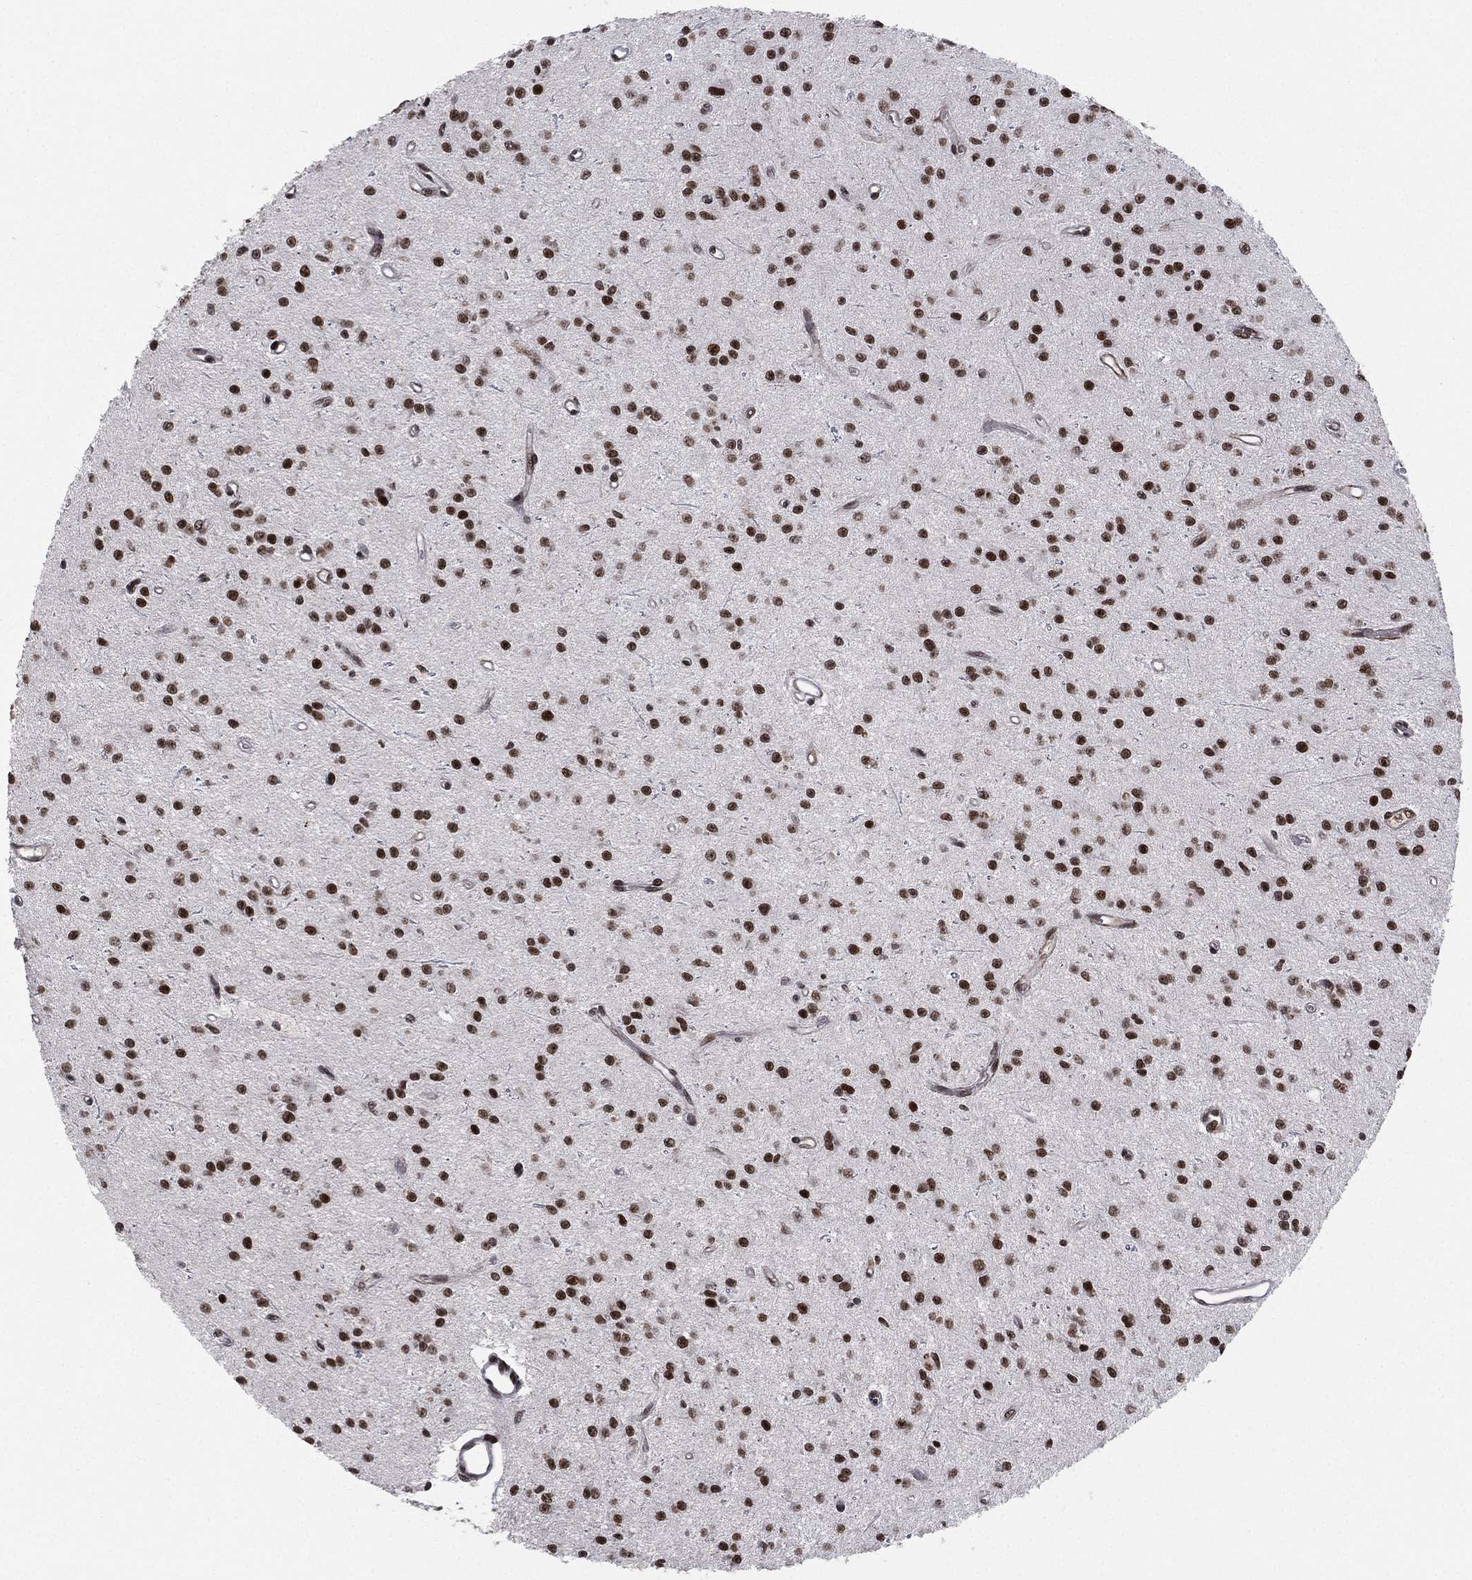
{"staining": {"intensity": "strong", "quantity": ">75%", "location": "nuclear"}, "tissue": "glioma", "cell_type": "Tumor cells", "image_type": "cancer", "snomed": [{"axis": "morphology", "description": "Glioma, malignant, Low grade"}, {"axis": "topography", "description": "Brain"}], "caption": "Immunohistochemistry of malignant glioma (low-grade) demonstrates high levels of strong nuclear positivity in about >75% of tumor cells. Nuclei are stained in blue.", "gene": "RTF1", "patient": {"sex": "female", "age": 45}}